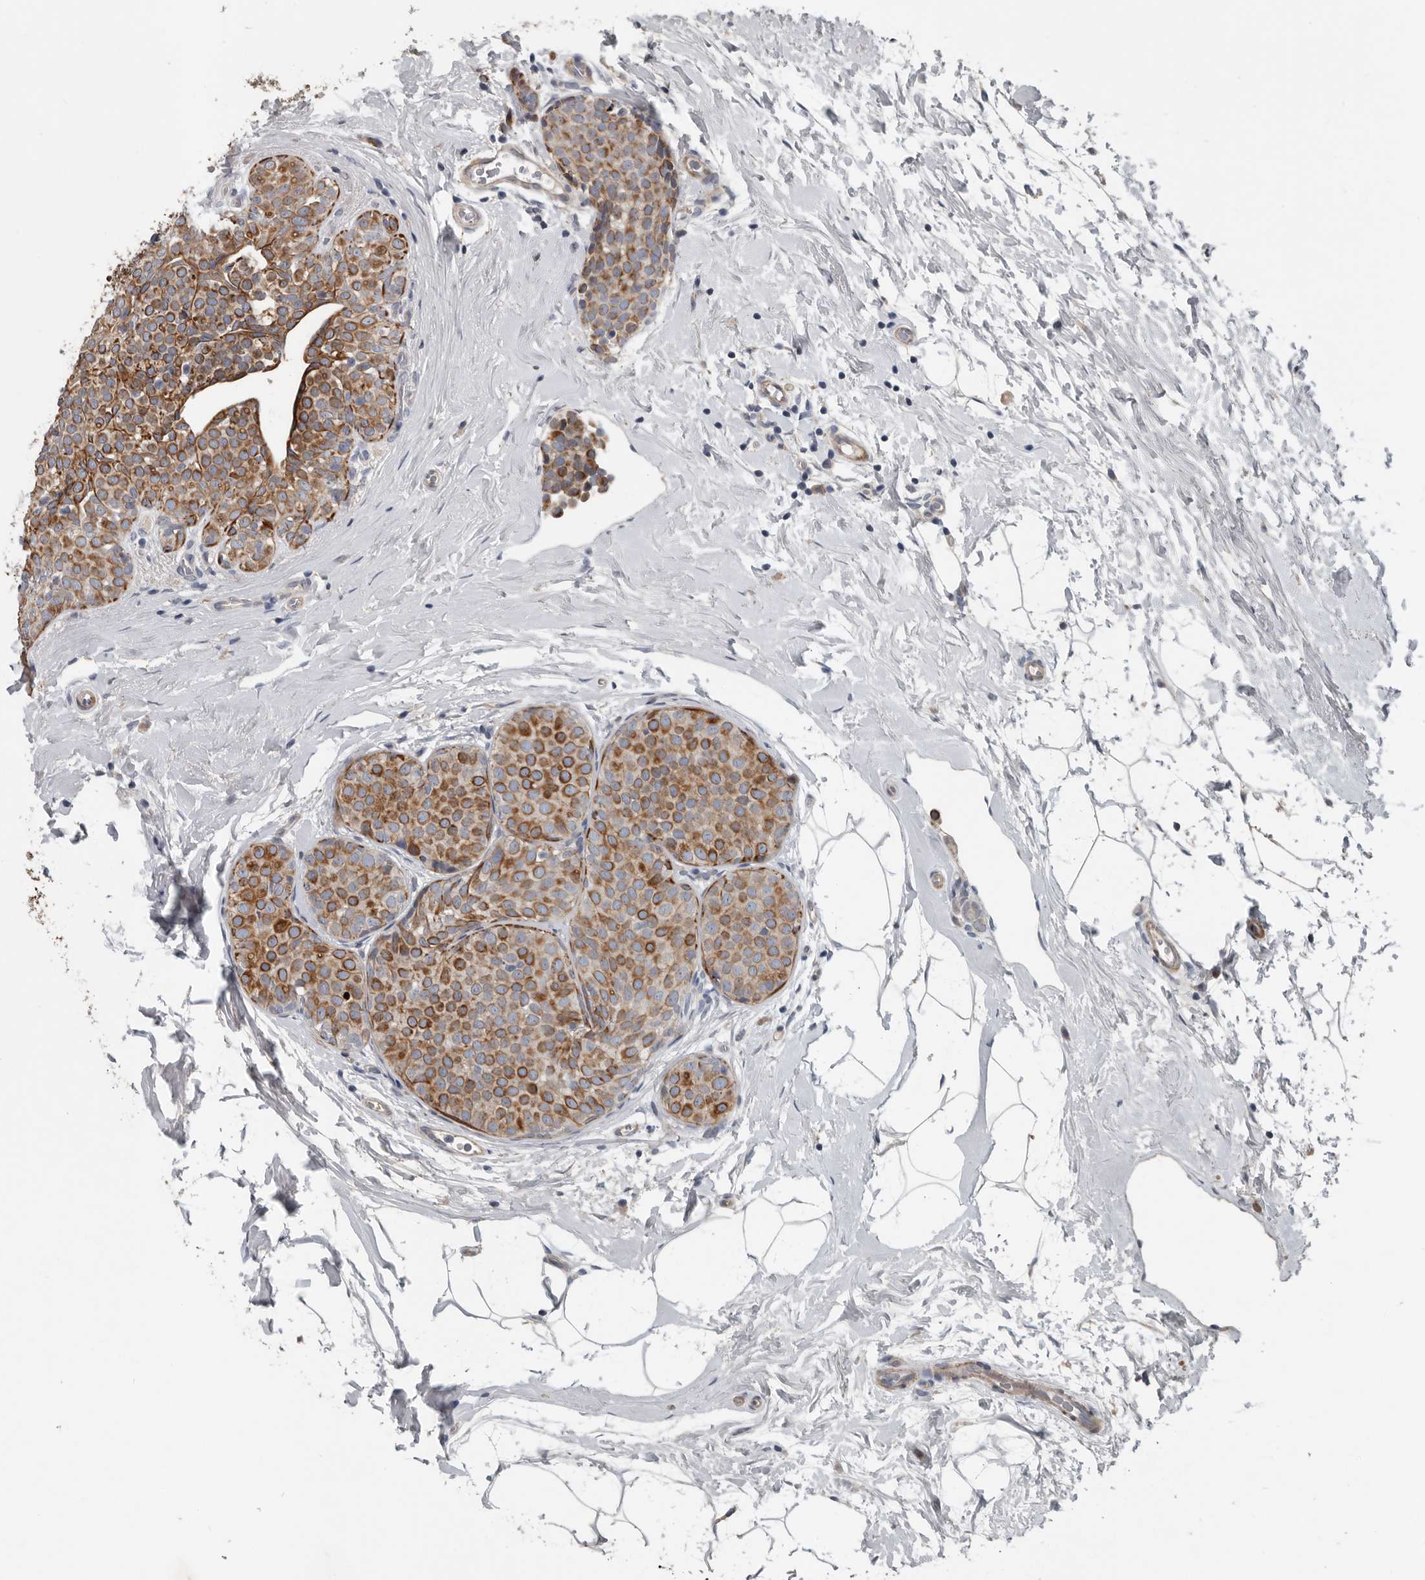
{"staining": {"intensity": "strong", "quantity": ">75%", "location": "cytoplasmic/membranous"}, "tissue": "breast cancer", "cell_type": "Tumor cells", "image_type": "cancer", "snomed": [{"axis": "morphology", "description": "Lobular carcinoma, in situ"}, {"axis": "morphology", "description": "Lobular carcinoma"}, {"axis": "topography", "description": "Breast"}], "caption": "IHC staining of breast cancer, which shows high levels of strong cytoplasmic/membranous staining in approximately >75% of tumor cells indicating strong cytoplasmic/membranous protein expression. The staining was performed using DAB (3,3'-diaminobenzidine) (brown) for protein detection and nuclei were counterstained in hematoxylin (blue).", "gene": "DPY19L4", "patient": {"sex": "female", "age": 41}}